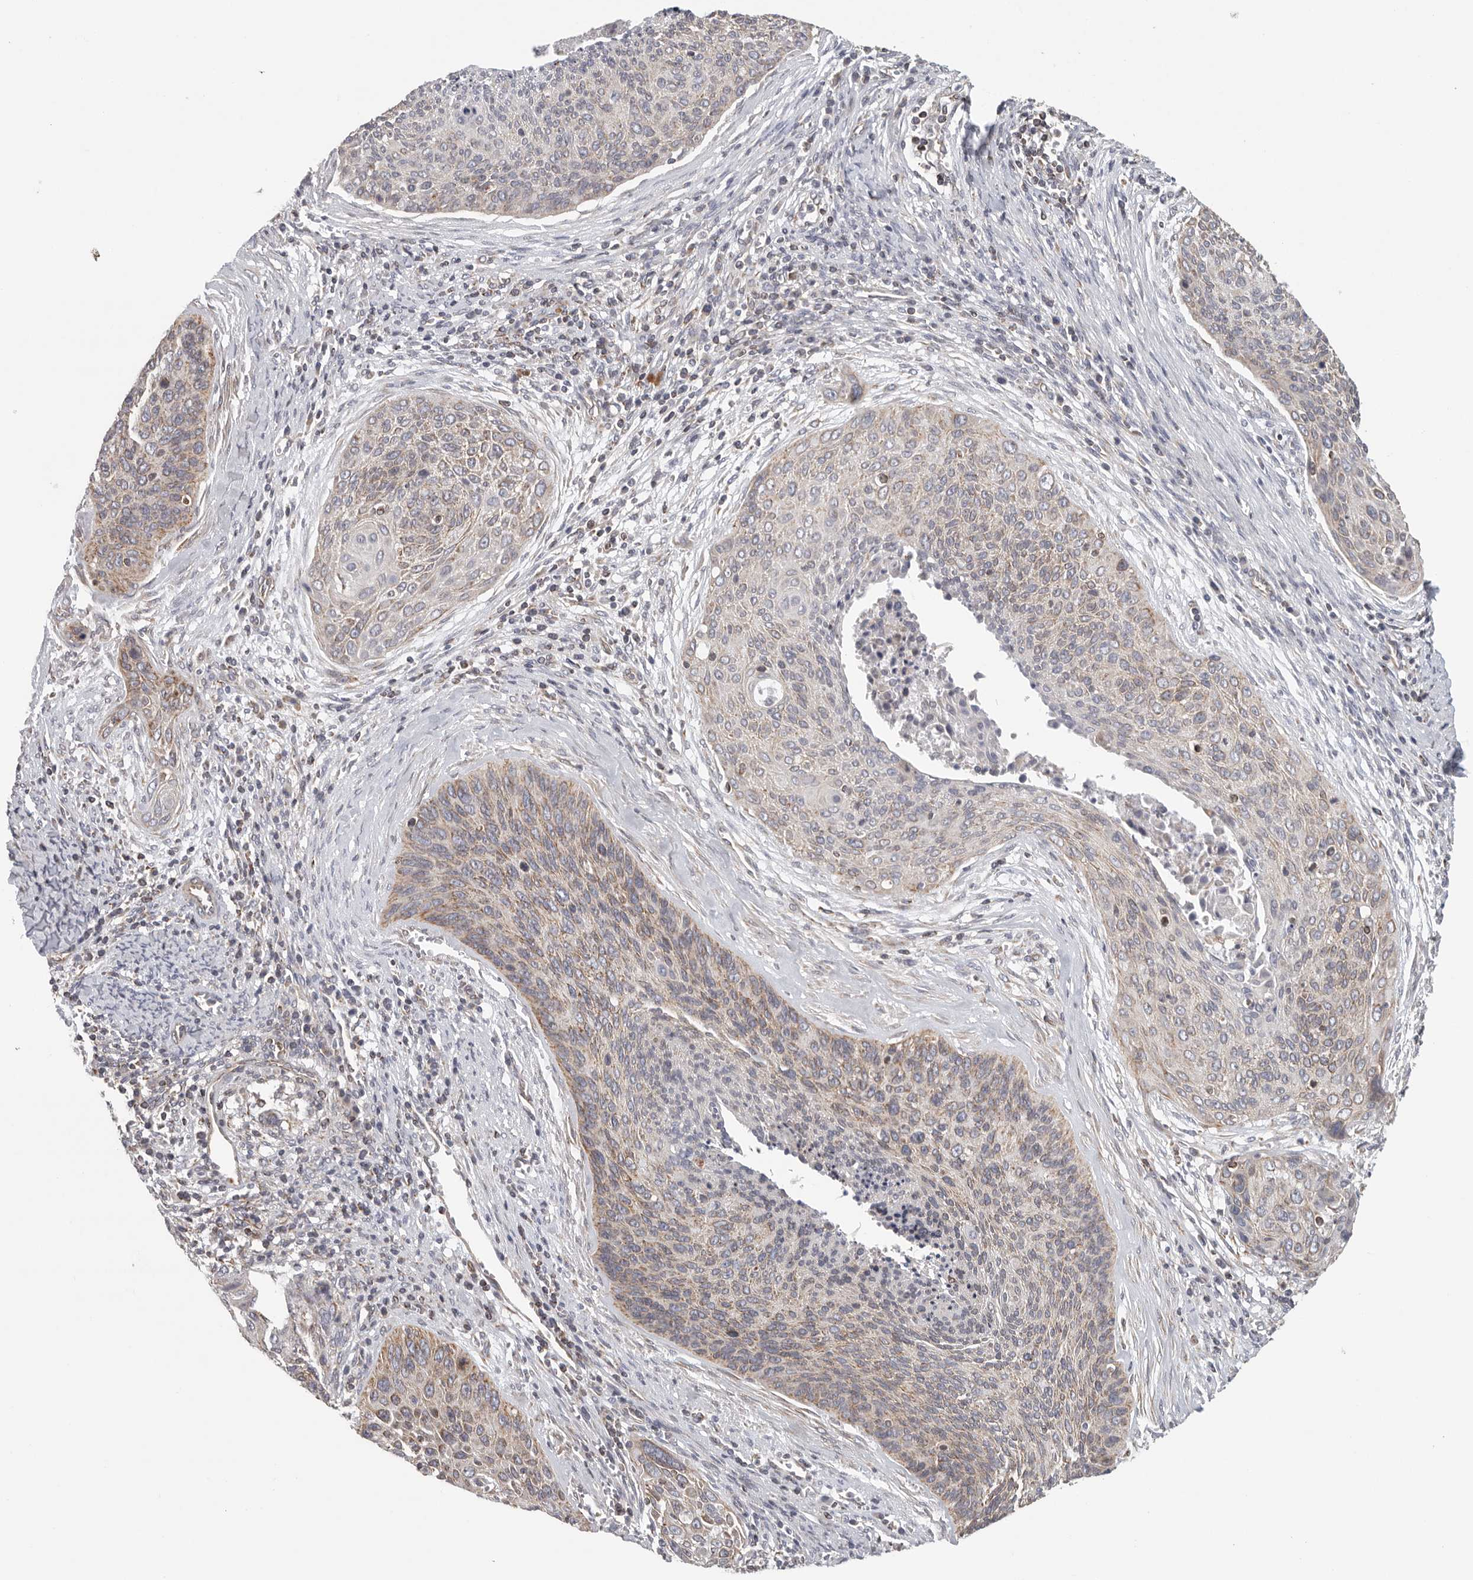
{"staining": {"intensity": "moderate", "quantity": "25%-75%", "location": "cytoplasmic/membranous"}, "tissue": "cervical cancer", "cell_type": "Tumor cells", "image_type": "cancer", "snomed": [{"axis": "morphology", "description": "Squamous cell carcinoma, NOS"}, {"axis": "topography", "description": "Cervix"}], "caption": "Cervical cancer (squamous cell carcinoma) stained for a protein (brown) reveals moderate cytoplasmic/membranous positive positivity in about 25%-75% of tumor cells.", "gene": "FKBP8", "patient": {"sex": "female", "age": 55}}